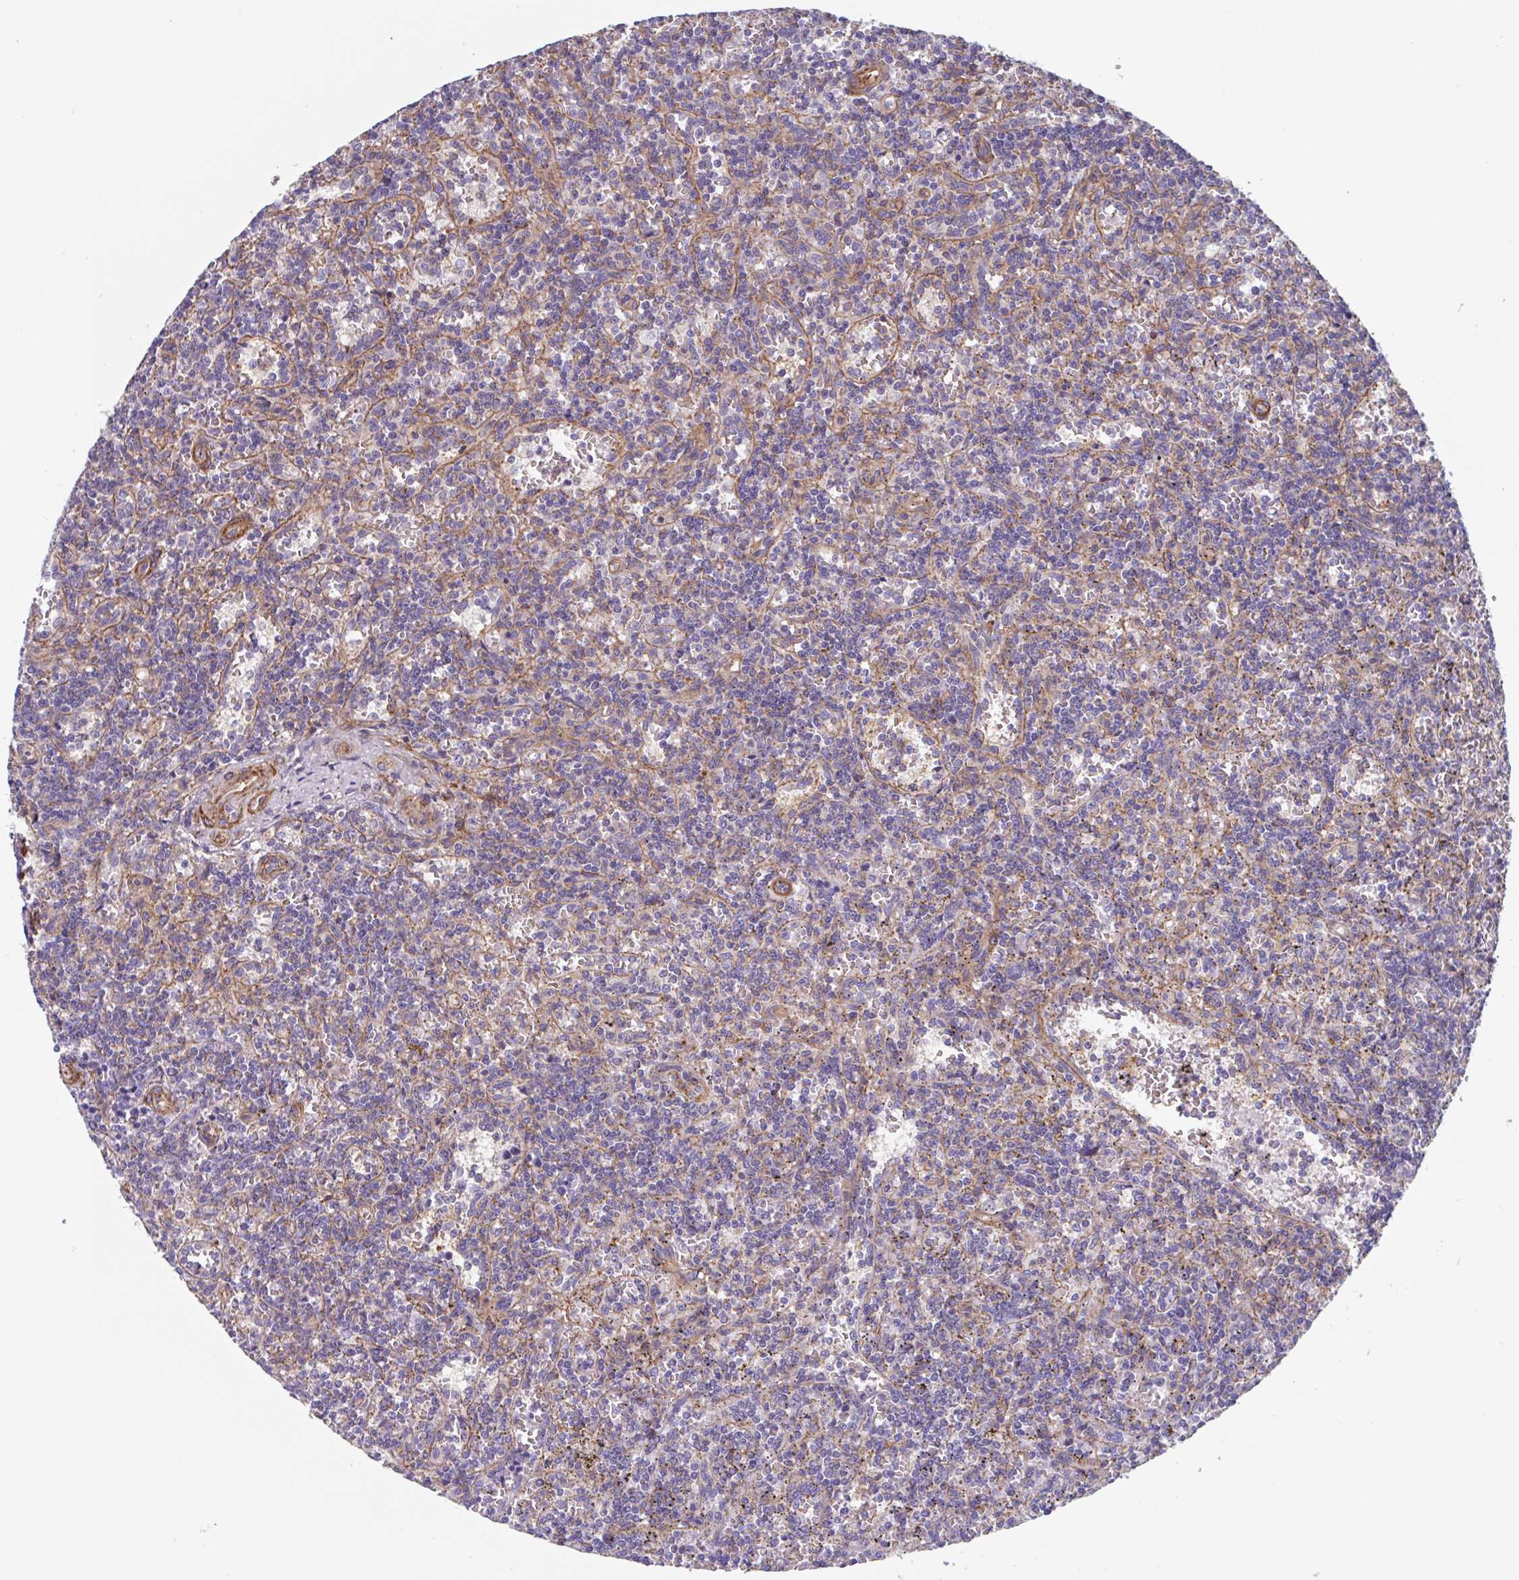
{"staining": {"intensity": "negative", "quantity": "none", "location": "none"}, "tissue": "lymphoma", "cell_type": "Tumor cells", "image_type": "cancer", "snomed": [{"axis": "morphology", "description": "Malignant lymphoma, non-Hodgkin's type, Low grade"}, {"axis": "topography", "description": "Spleen"}], "caption": "Immunohistochemistry micrograph of neoplastic tissue: human malignant lymphoma, non-Hodgkin's type (low-grade) stained with DAB exhibits no significant protein expression in tumor cells.", "gene": "SHISA7", "patient": {"sex": "male", "age": 73}}